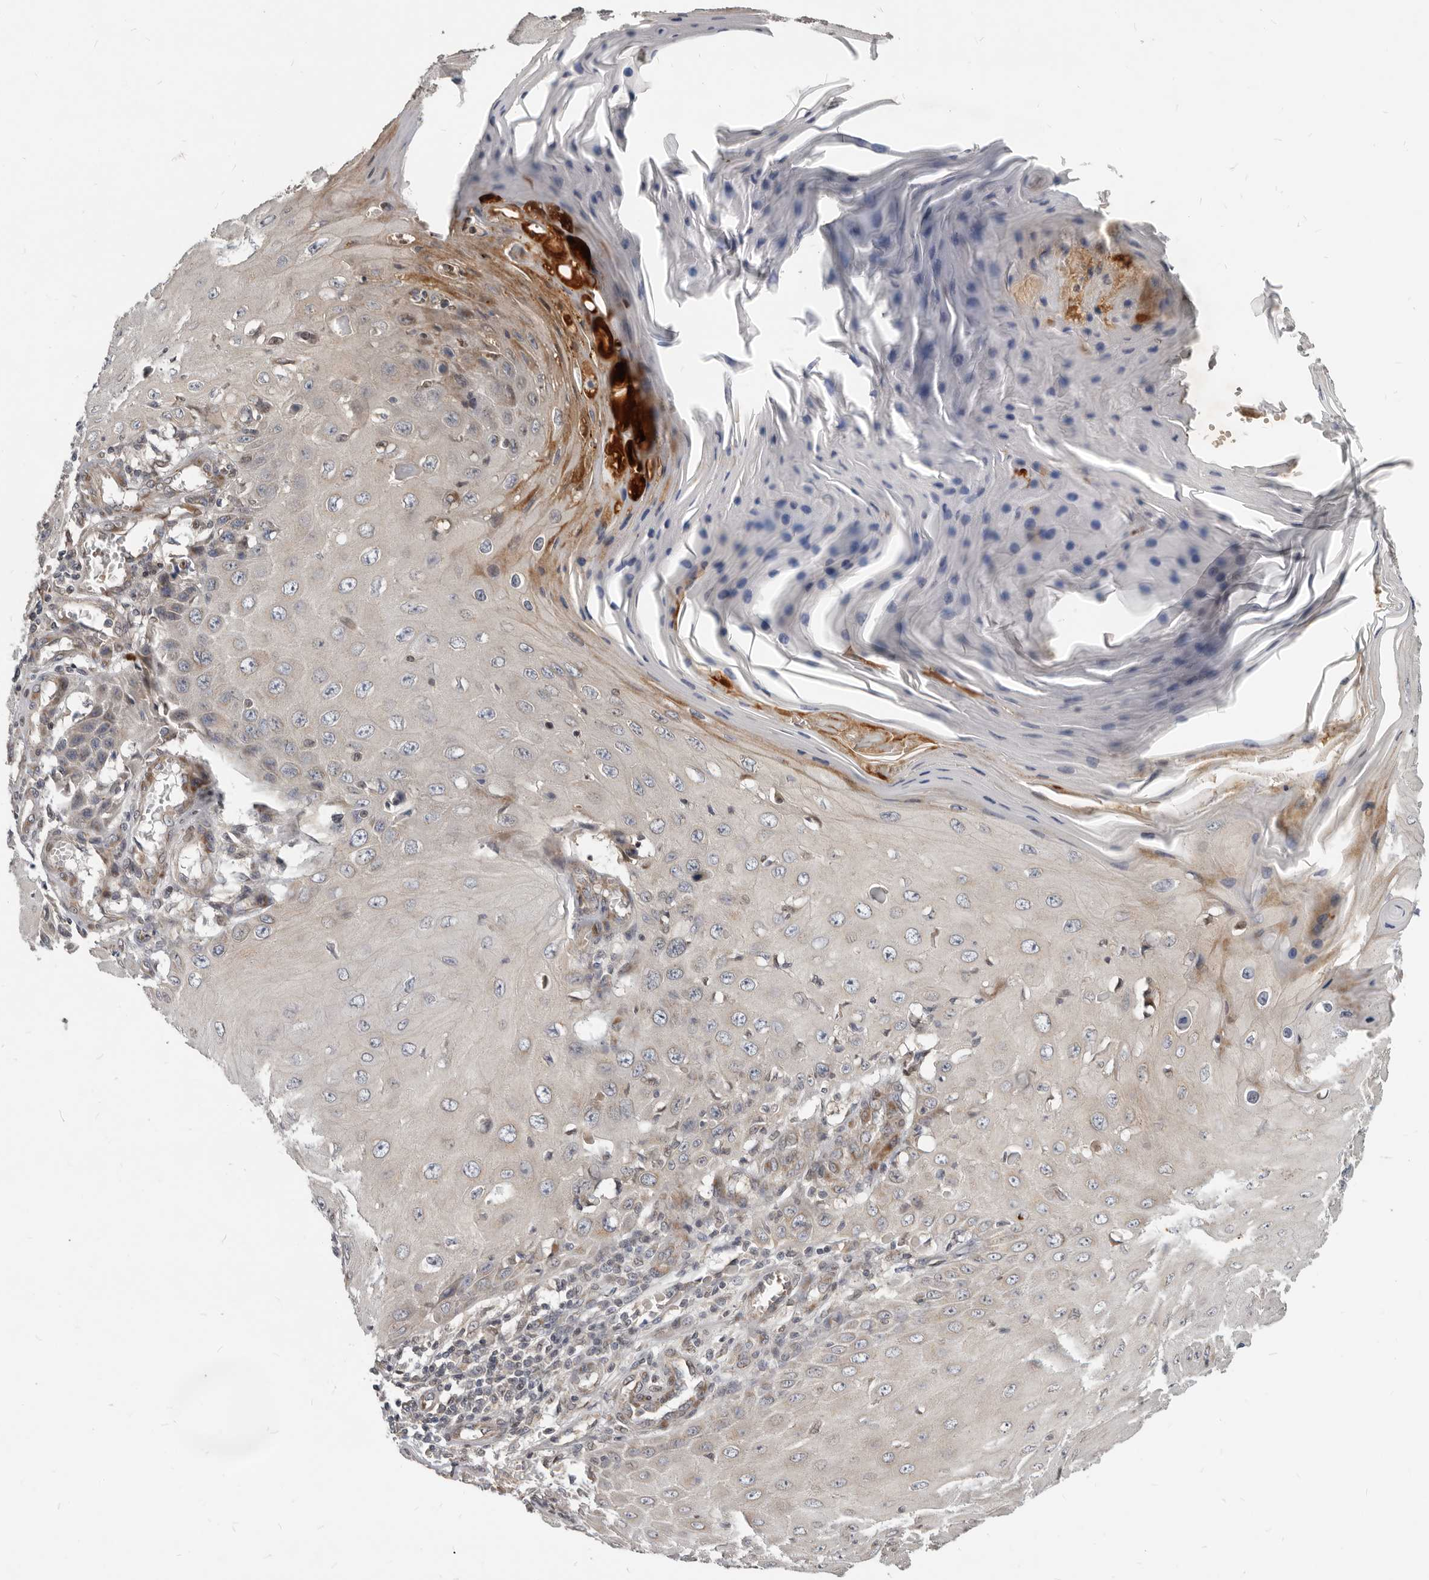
{"staining": {"intensity": "moderate", "quantity": "<25%", "location": "cytoplasmic/membranous"}, "tissue": "skin cancer", "cell_type": "Tumor cells", "image_type": "cancer", "snomed": [{"axis": "morphology", "description": "Squamous cell carcinoma, NOS"}, {"axis": "topography", "description": "Skin"}], "caption": "Tumor cells exhibit low levels of moderate cytoplasmic/membranous expression in about <25% of cells in human skin squamous cell carcinoma. The staining is performed using DAB brown chromogen to label protein expression. The nuclei are counter-stained blue using hematoxylin.", "gene": "NPY4R", "patient": {"sex": "female", "age": 73}}